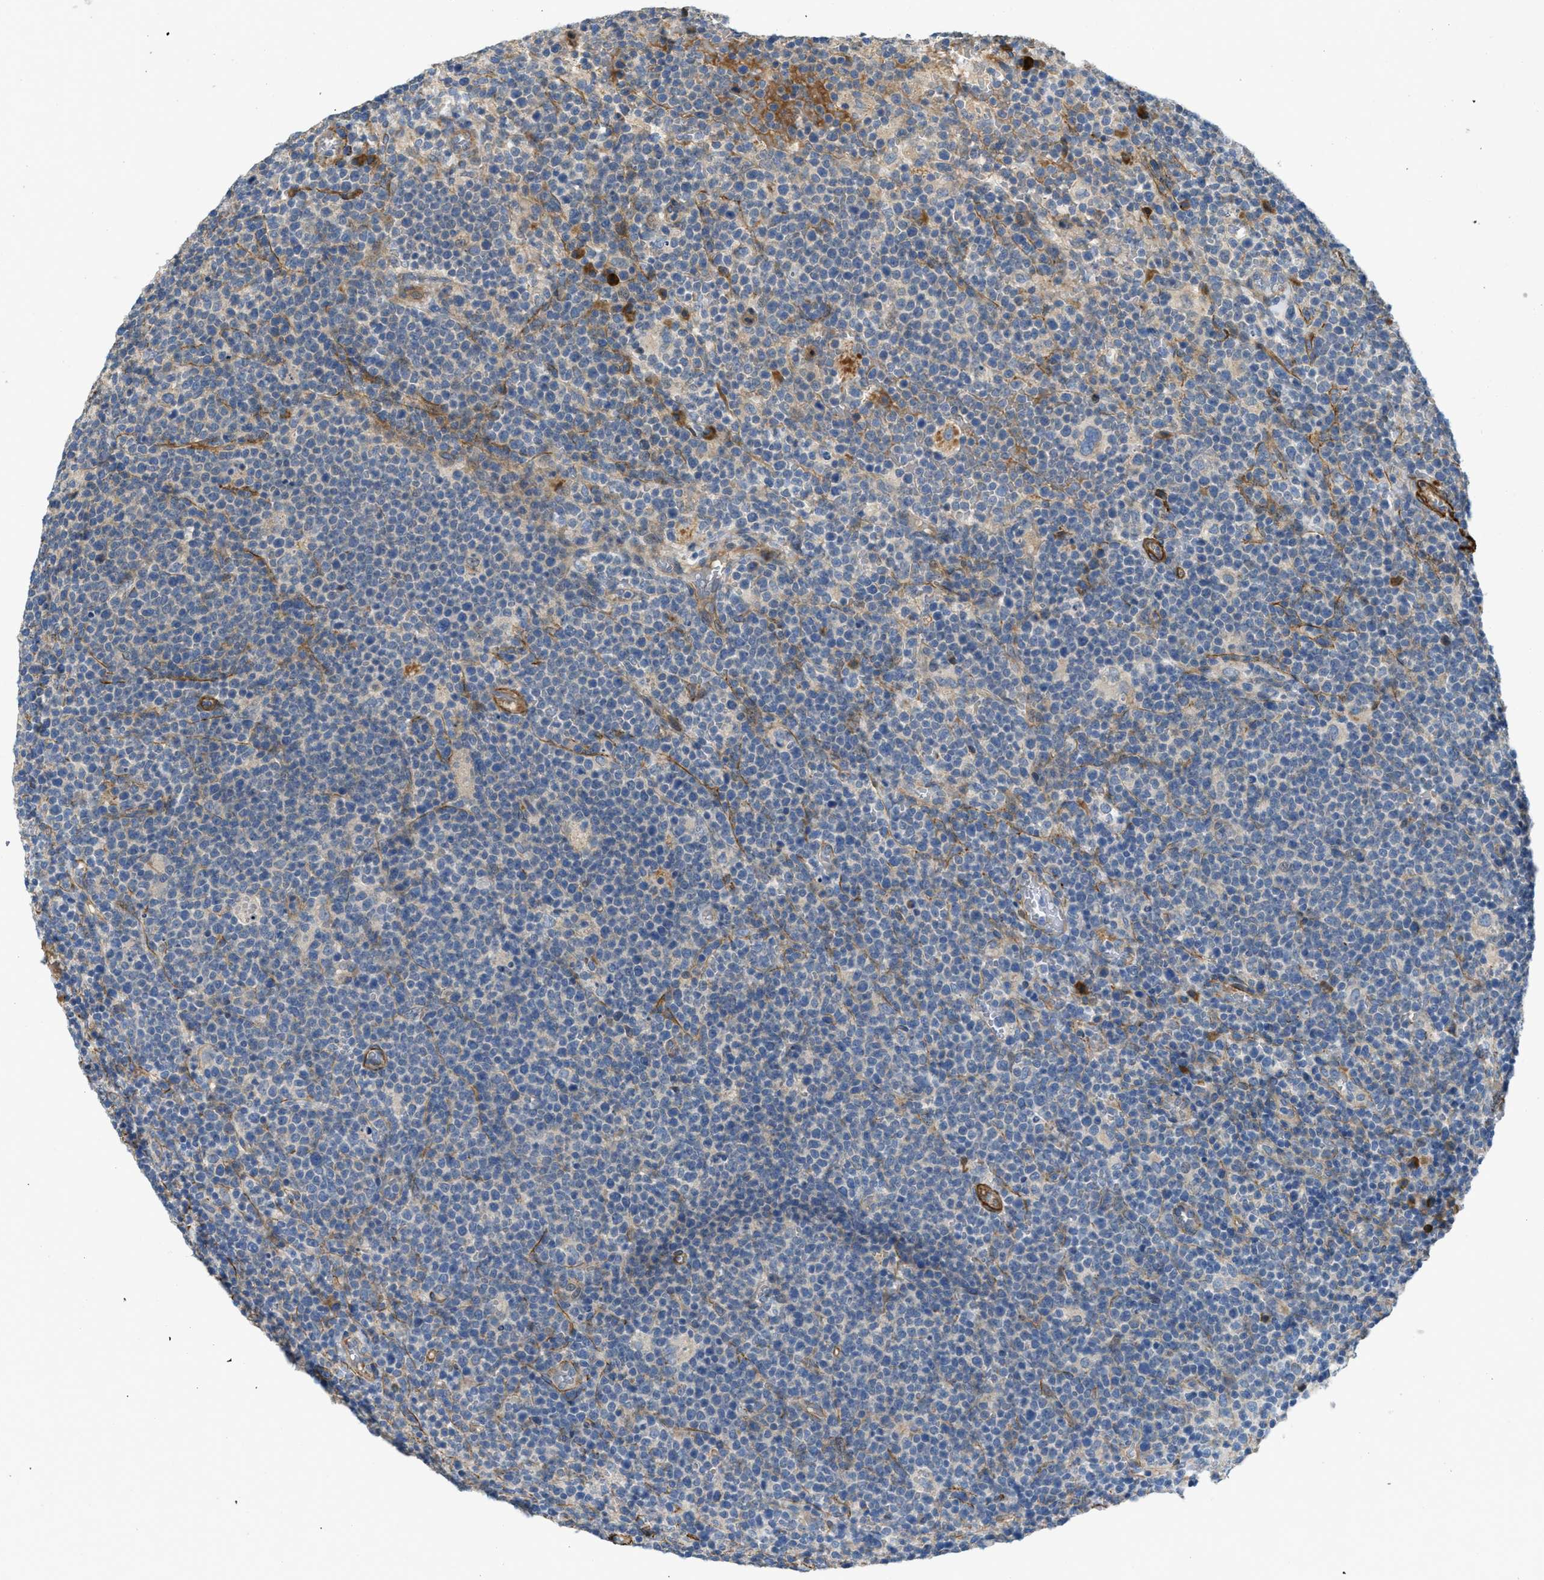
{"staining": {"intensity": "moderate", "quantity": "<25%", "location": "cytoplasmic/membranous"}, "tissue": "lymphoma", "cell_type": "Tumor cells", "image_type": "cancer", "snomed": [{"axis": "morphology", "description": "Malignant lymphoma, non-Hodgkin's type, High grade"}, {"axis": "topography", "description": "Lymph node"}], "caption": "Human lymphoma stained with a protein marker exhibits moderate staining in tumor cells.", "gene": "BMPR1A", "patient": {"sex": "male", "age": 61}}